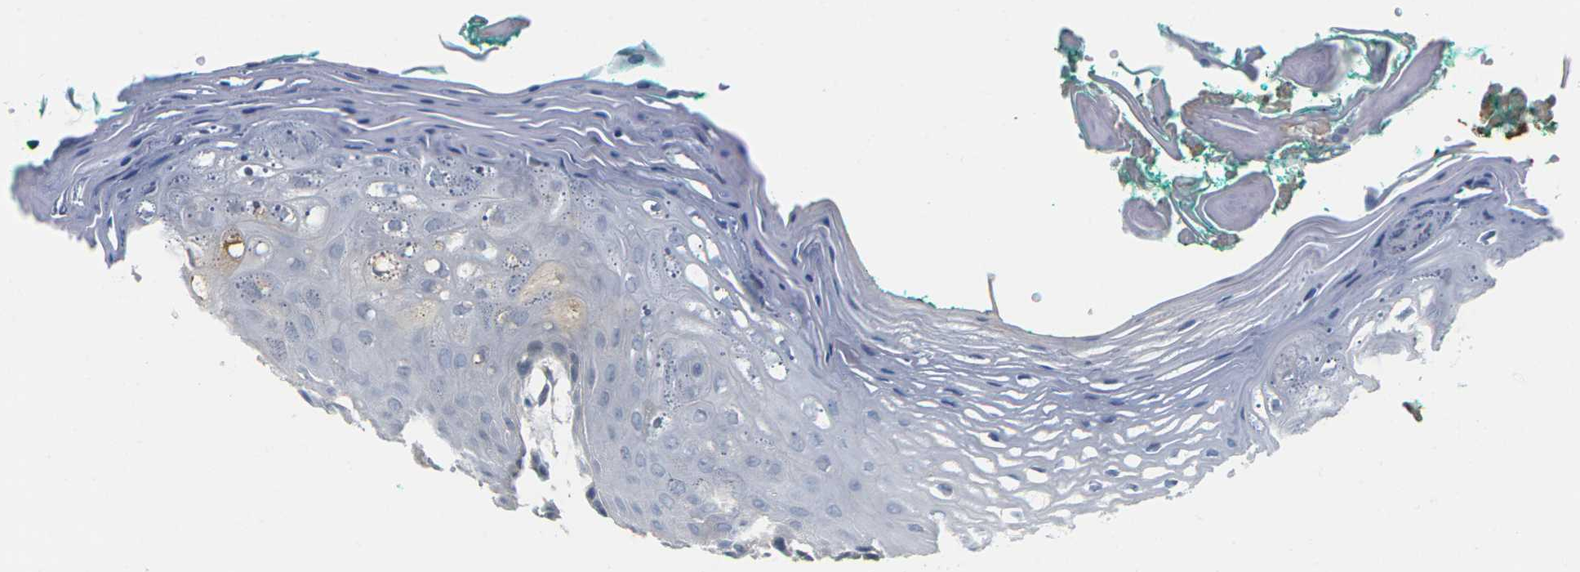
{"staining": {"intensity": "negative", "quantity": "none", "location": "none"}, "tissue": "oral mucosa", "cell_type": "Squamous epithelial cells", "image_type": "normal", "snomed": [{"axis": "morphology", "description": "Normal tissue, NOS"}, {"axis": "topography", "description": "Skeletal muscle"}, {"axis": "topography", "description": "Oral tissue"}, {"axis": "topography", "description": "Peripheral nerve tissue"}], "caption": "A high-resolution photomicrograph shows IHC staining of benign oral mucosa, which displays no significant positivity in squamous epithelial cells. (Stains: DAB (3,3'-diaminobenzidine) immunohistochemistry (IHC) with hematoxylin counter stain, Microscopy: brightfield microscopy at high magnification).", "gene": "PKP2", "patient": {"sex": "female", "age": 84}}